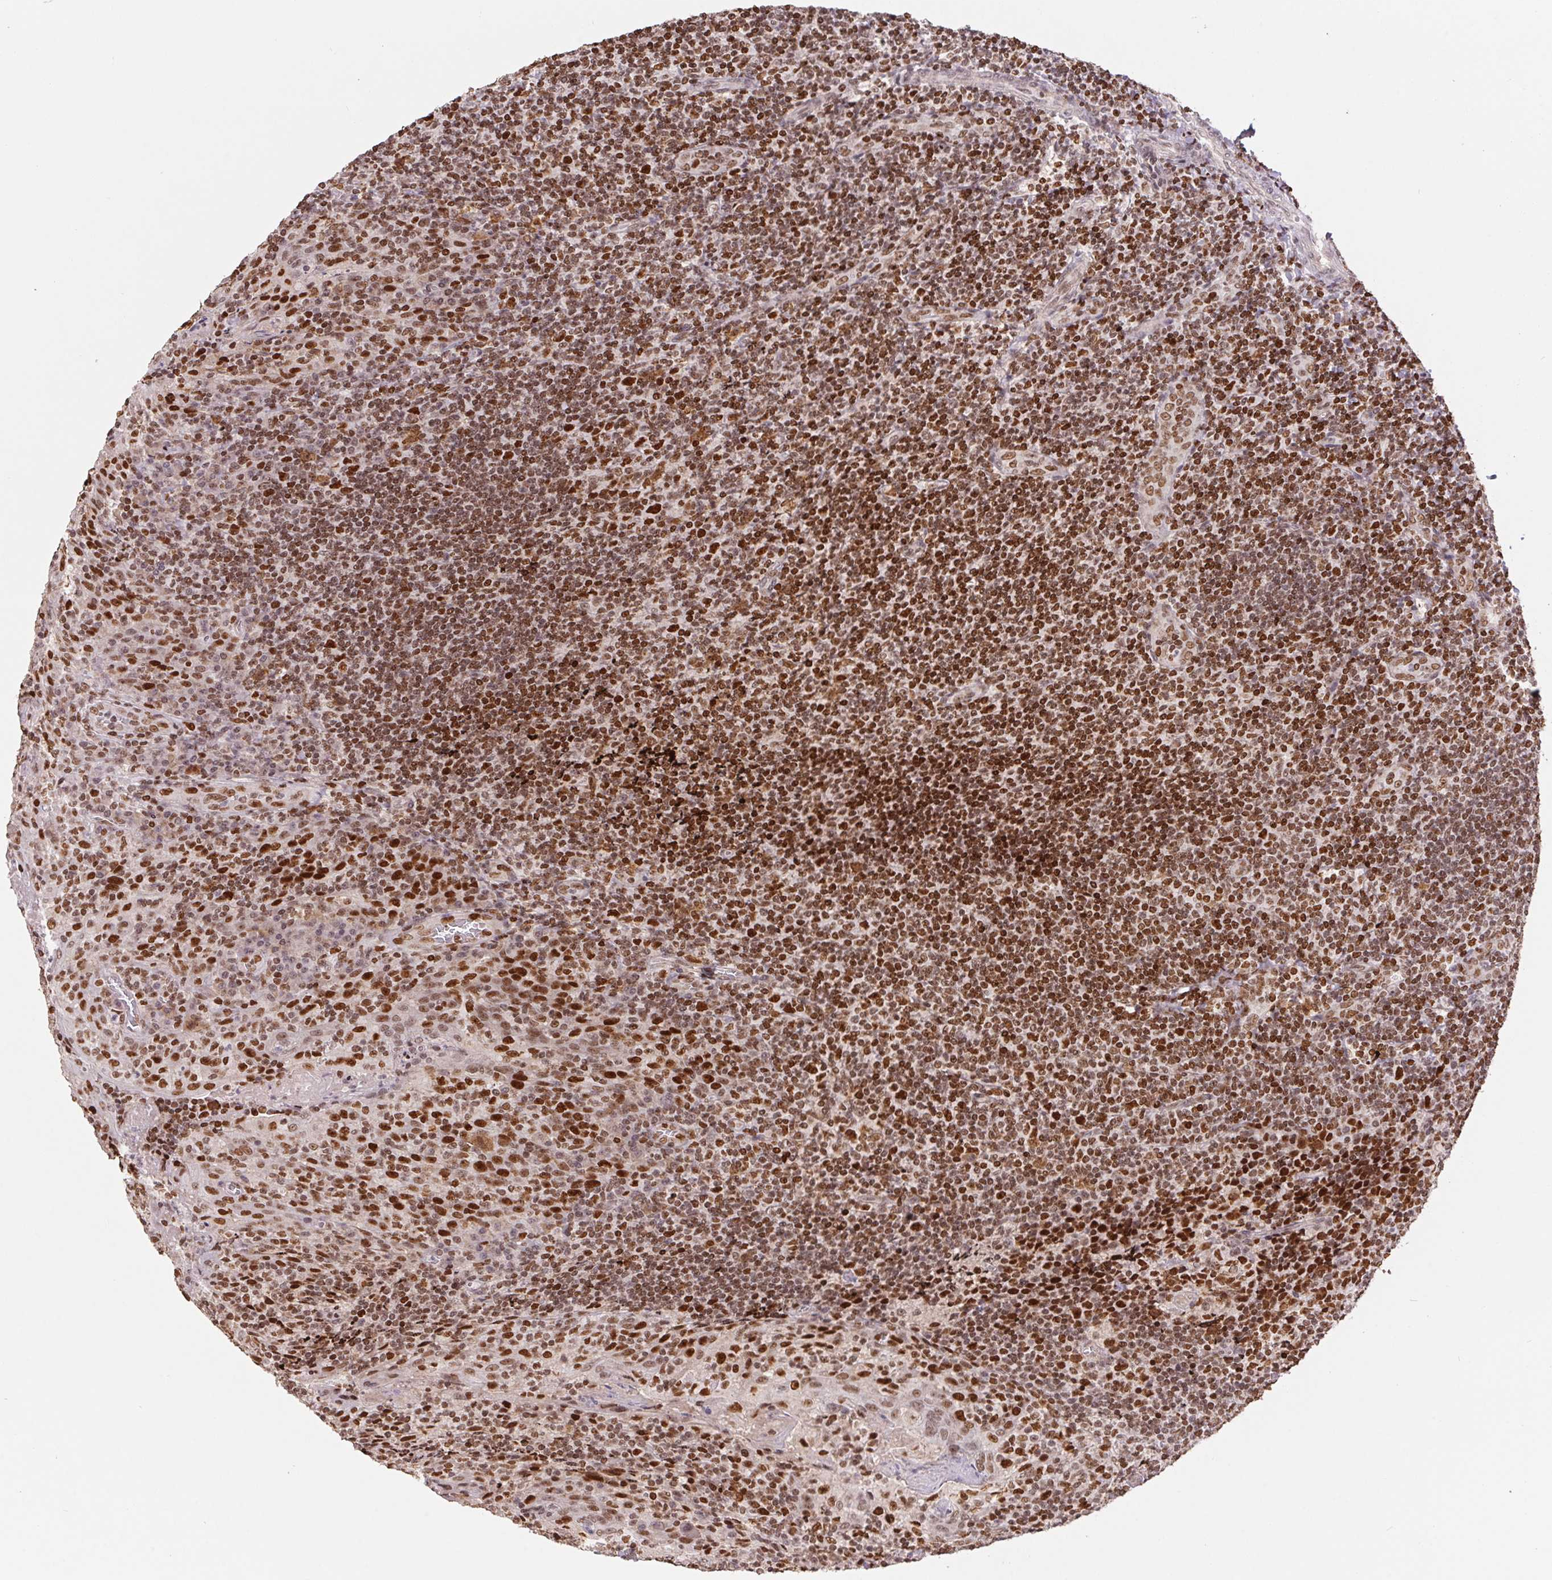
{"staining": {"intensity": "moderate", "quantity": ">75%", "location": "nuclear"}, "tissue": "tonsil", "cell_type": "Non-germinal center cells", "image_type": "normal", "snomed": [{"axis": "morphology", "description": "Normal tissue, NOS"}, {"axis": "topography", "description": "Tonsil"}], "caption": "Protein expression by immunohistochemistry exhibits moderate nuclear expression in approximately >75% of non-germinal center cells in normal tonsil.", "gene": "POLD3", "patient": {"sex": "male", "age": 17}}